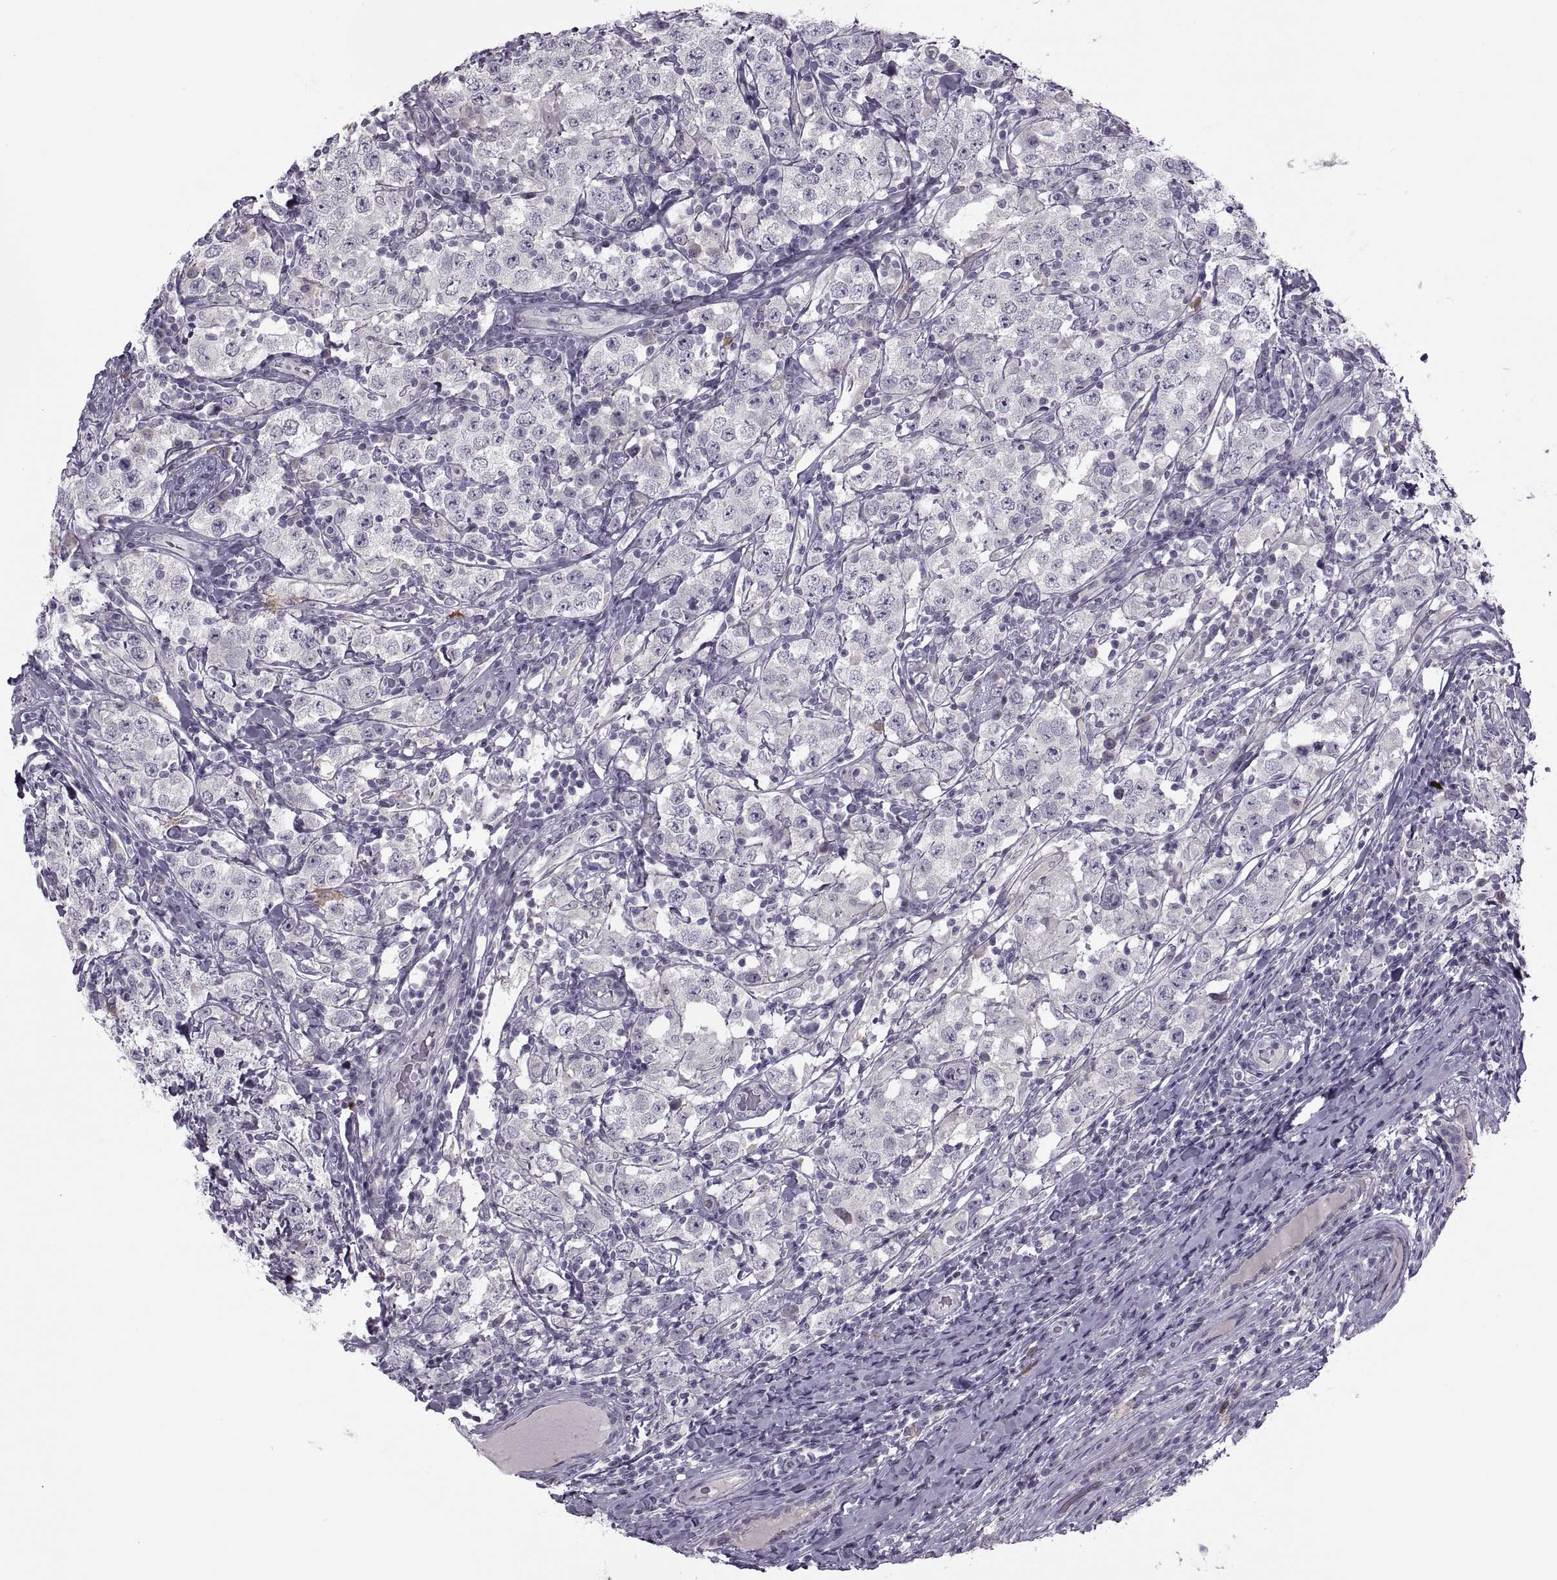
{"staining": {"intensity": "negative", "quantity": "none", "location": "none"}, "tissue": "testis cancer", "cell_type": "Tumor cells", "image_type": "cancer", "snomed": [{"axis": "morphology", "description": "Seminoma, NOS"}, {"axis": "morphology", "description": "Carcinoma, Embryonal, NOS"}, {"axis": "topography", "description": "Testis"}], "caption": "Immunohistochemistry of seminoma (testis) reveals no expression in tumor cells. (Immunohistochemistry (ihc), brightfield microscopy, high magnification).", "gene": "H2AP", "patient": {"sex": "male", "age": 41}}